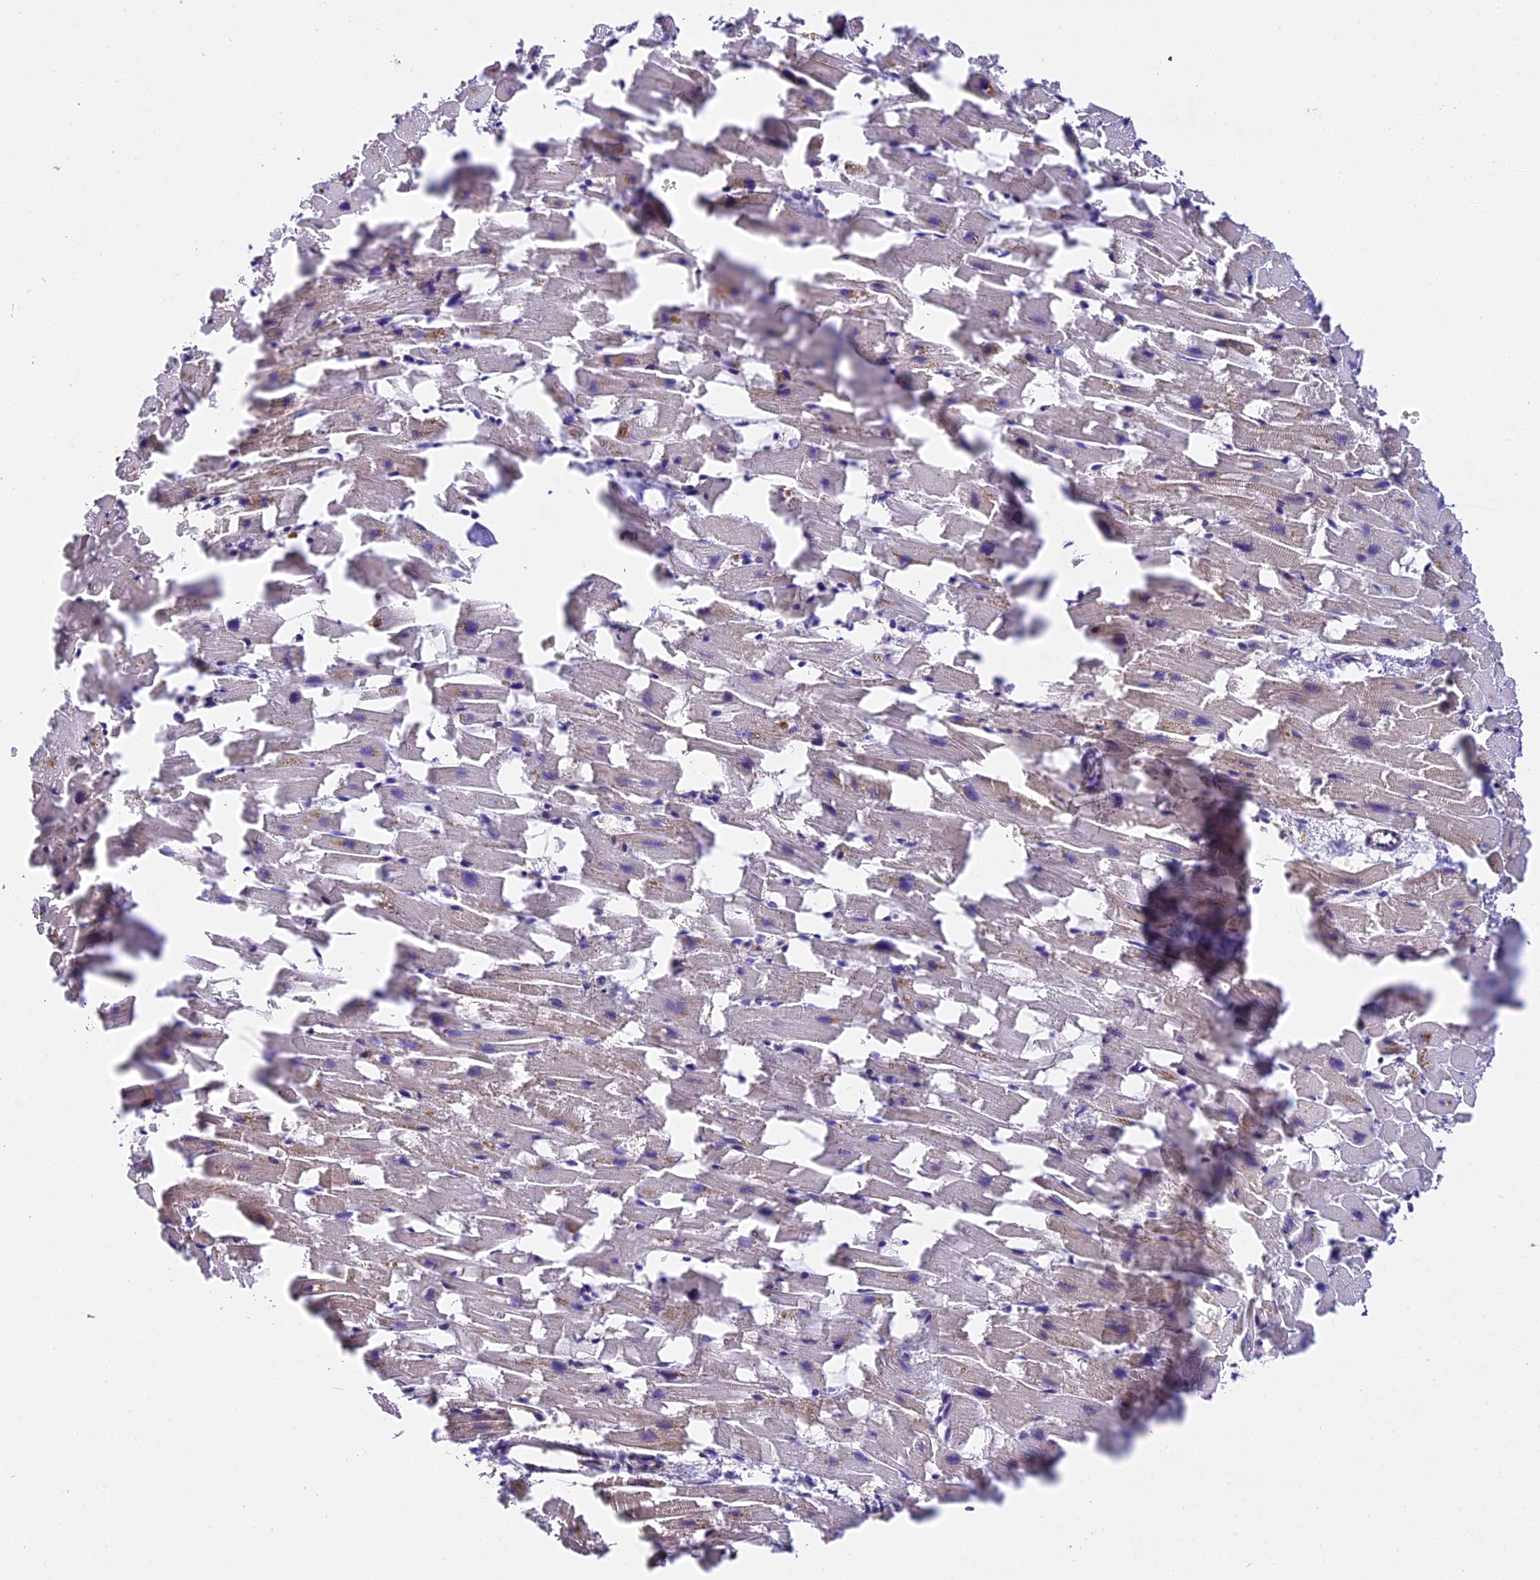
{"staining": {"intensity": "moderate", "quantity": "<25%", "location": "cytoplasmic/membranous,nuclear"}, "tissue": "heart muscle", "cell_type": "Cardiomyocytes", "image_type": "normal", "snomed": [{"axis": "morphology", "description": "Normal tissue, NOS"}, {"axis": "topography", "description": "Heart"}], "caption": "Approximately <25% of cardiomyocytes in unremarkable heart muscle display moderate cytoplasmic/membranous,nuclear protein staining as visualized by brown immunohistochemical staining.", "gene": "HERPUD1", "patient": {"sex": "female", "age": 64}}